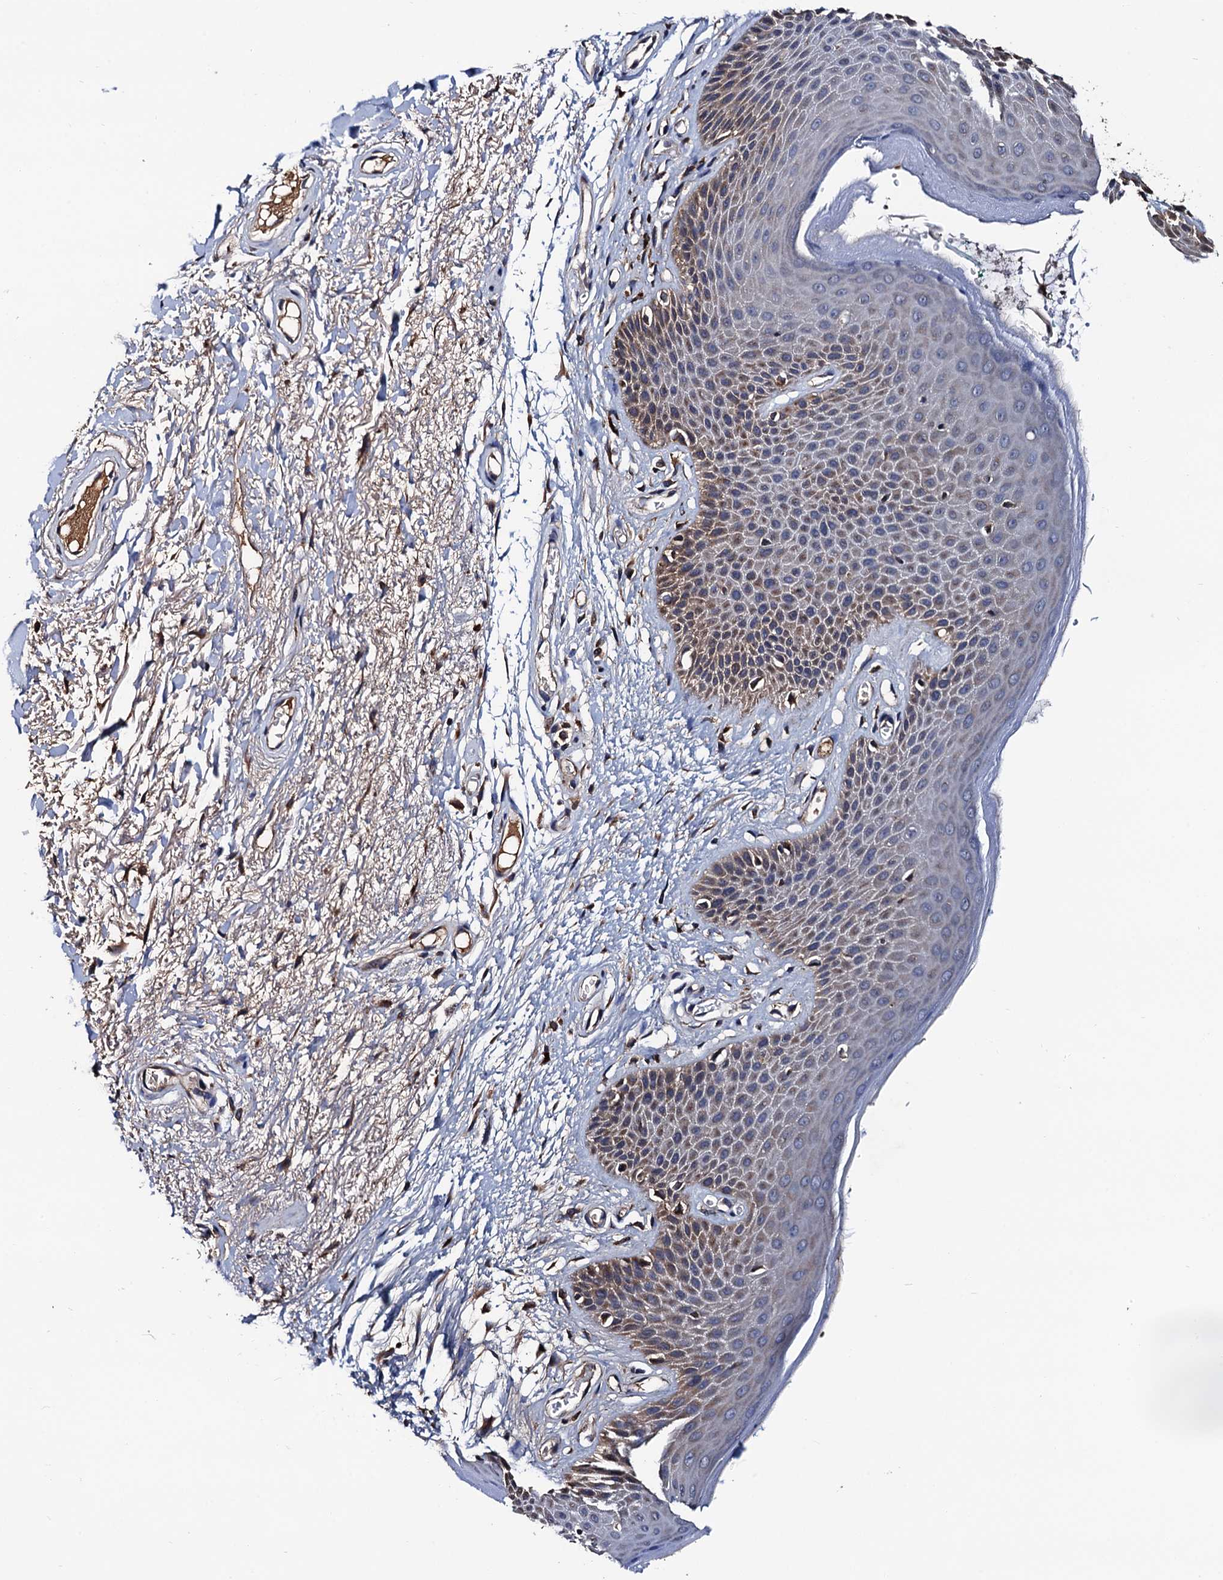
{"staining": {"intensity": "moderate", "quantity": "25%-75%", "location": "cytoplasmic/membranous"}, "tissue": "skin", "cell_type": "Epidermal cells", "image_type": "normal", "snomed": [{"axis": "morphology", "description": "Normal tissue, NOS"}, {"axis": "topography", "description": "Anal"}], "caption": "Protein expression analysis of normal skin reveals moderate cytoplasmic/membranous expression in approximately 25%-75% of epidermal cells. Nuclei are stained in blue.", "gene": "RGS11", "patient": {"sex": "male", "age": 74}}